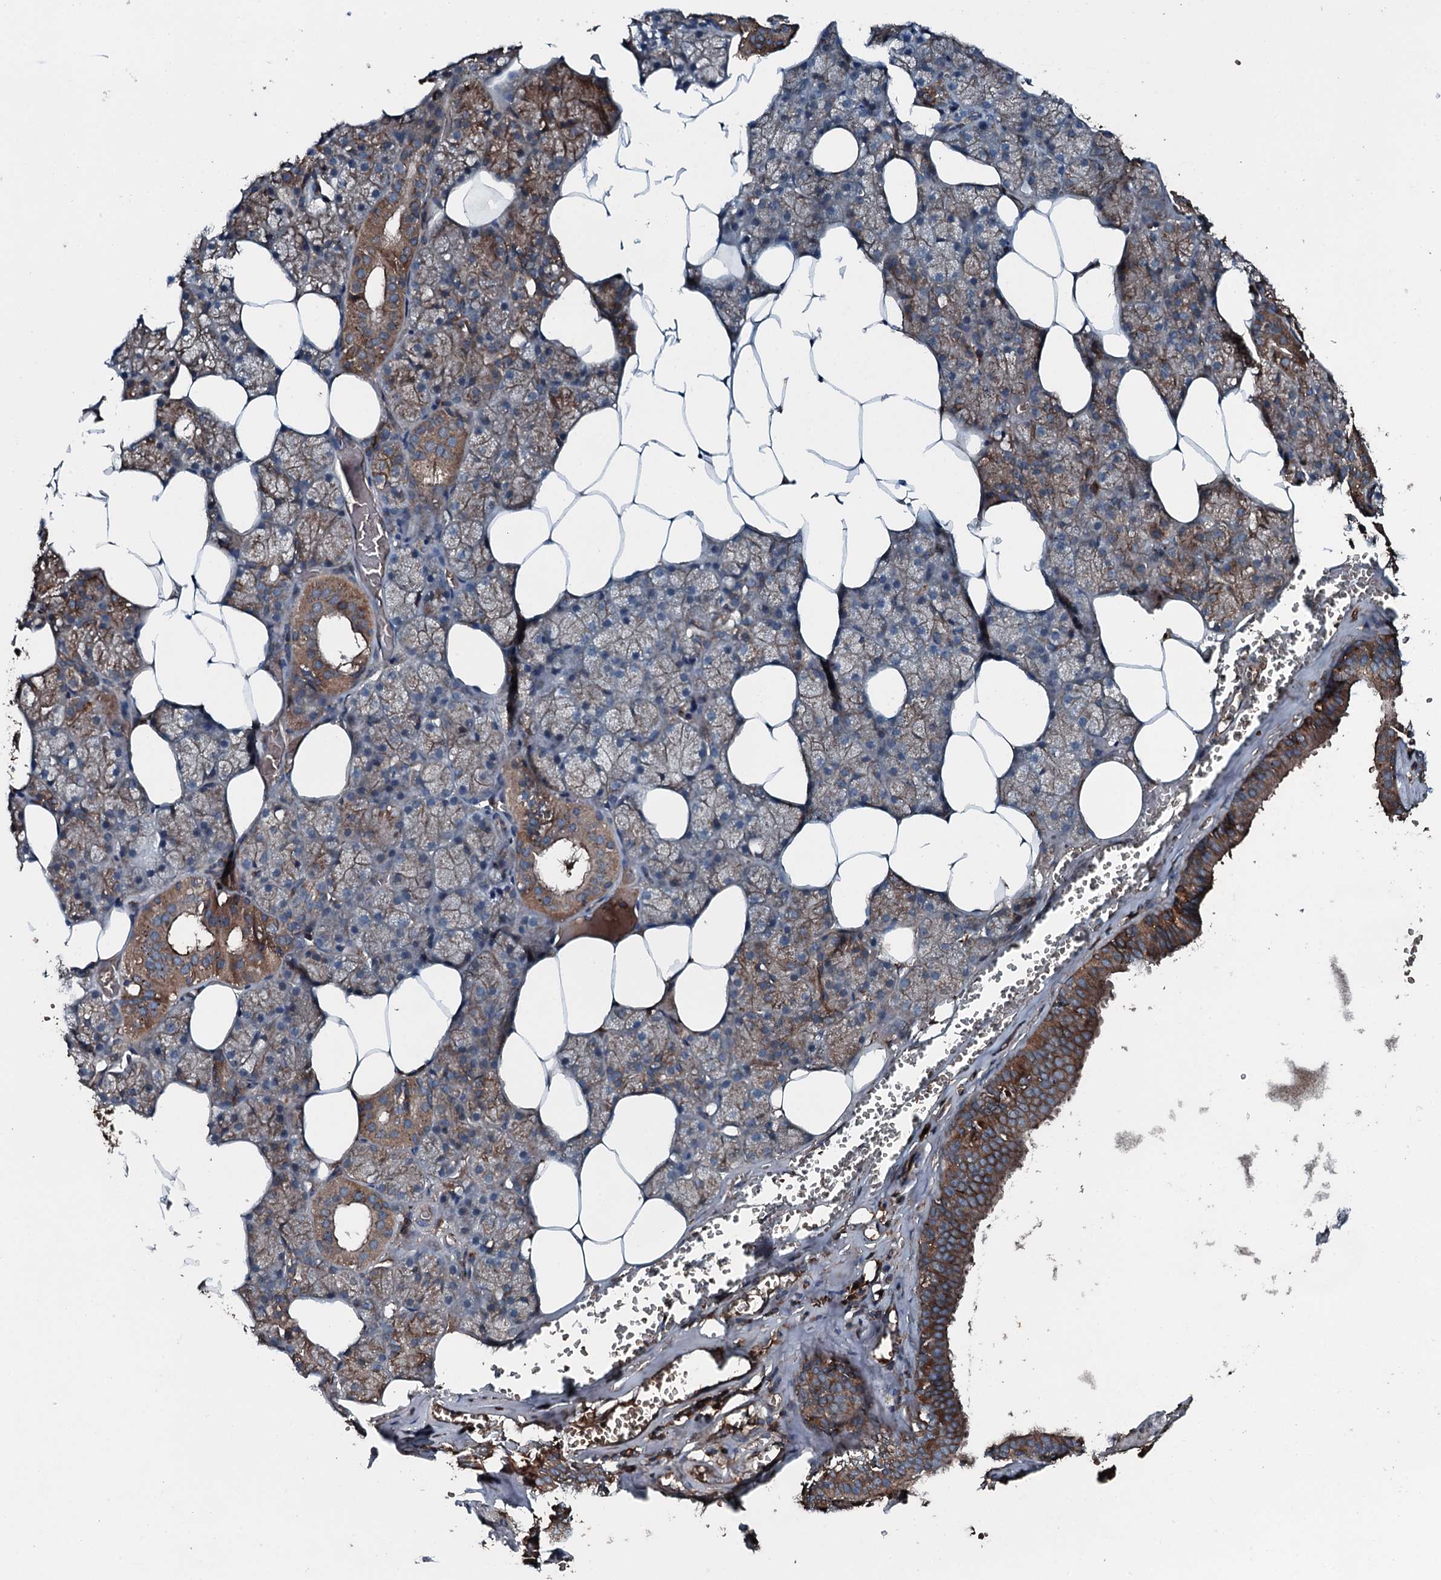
{"staining": {"intensity": "moderate", "quantity": "25%-75%", "location": "cytoplasmic/membranous"}, "tissue": "salivary gland", "cell_type": "Glandular cells", "image_type": "normal", "snomed": [{"axis": "morphology", "description": "Normal tissue, NOS"}, {"axis": "topography", "description": "Salivary gland"}], "caption": "IHC histopathology image of normal salivary gland: salivary gland stained using immunohistochemistry reveals medium levels of moderate protein expression localized specifically in the cytoplasmic/membranous of glandular cells, appearing as a cytoplasmic/membranous brown color.", "gene": "TRIM7", "patient": {"sex": "male", "age": 62}}